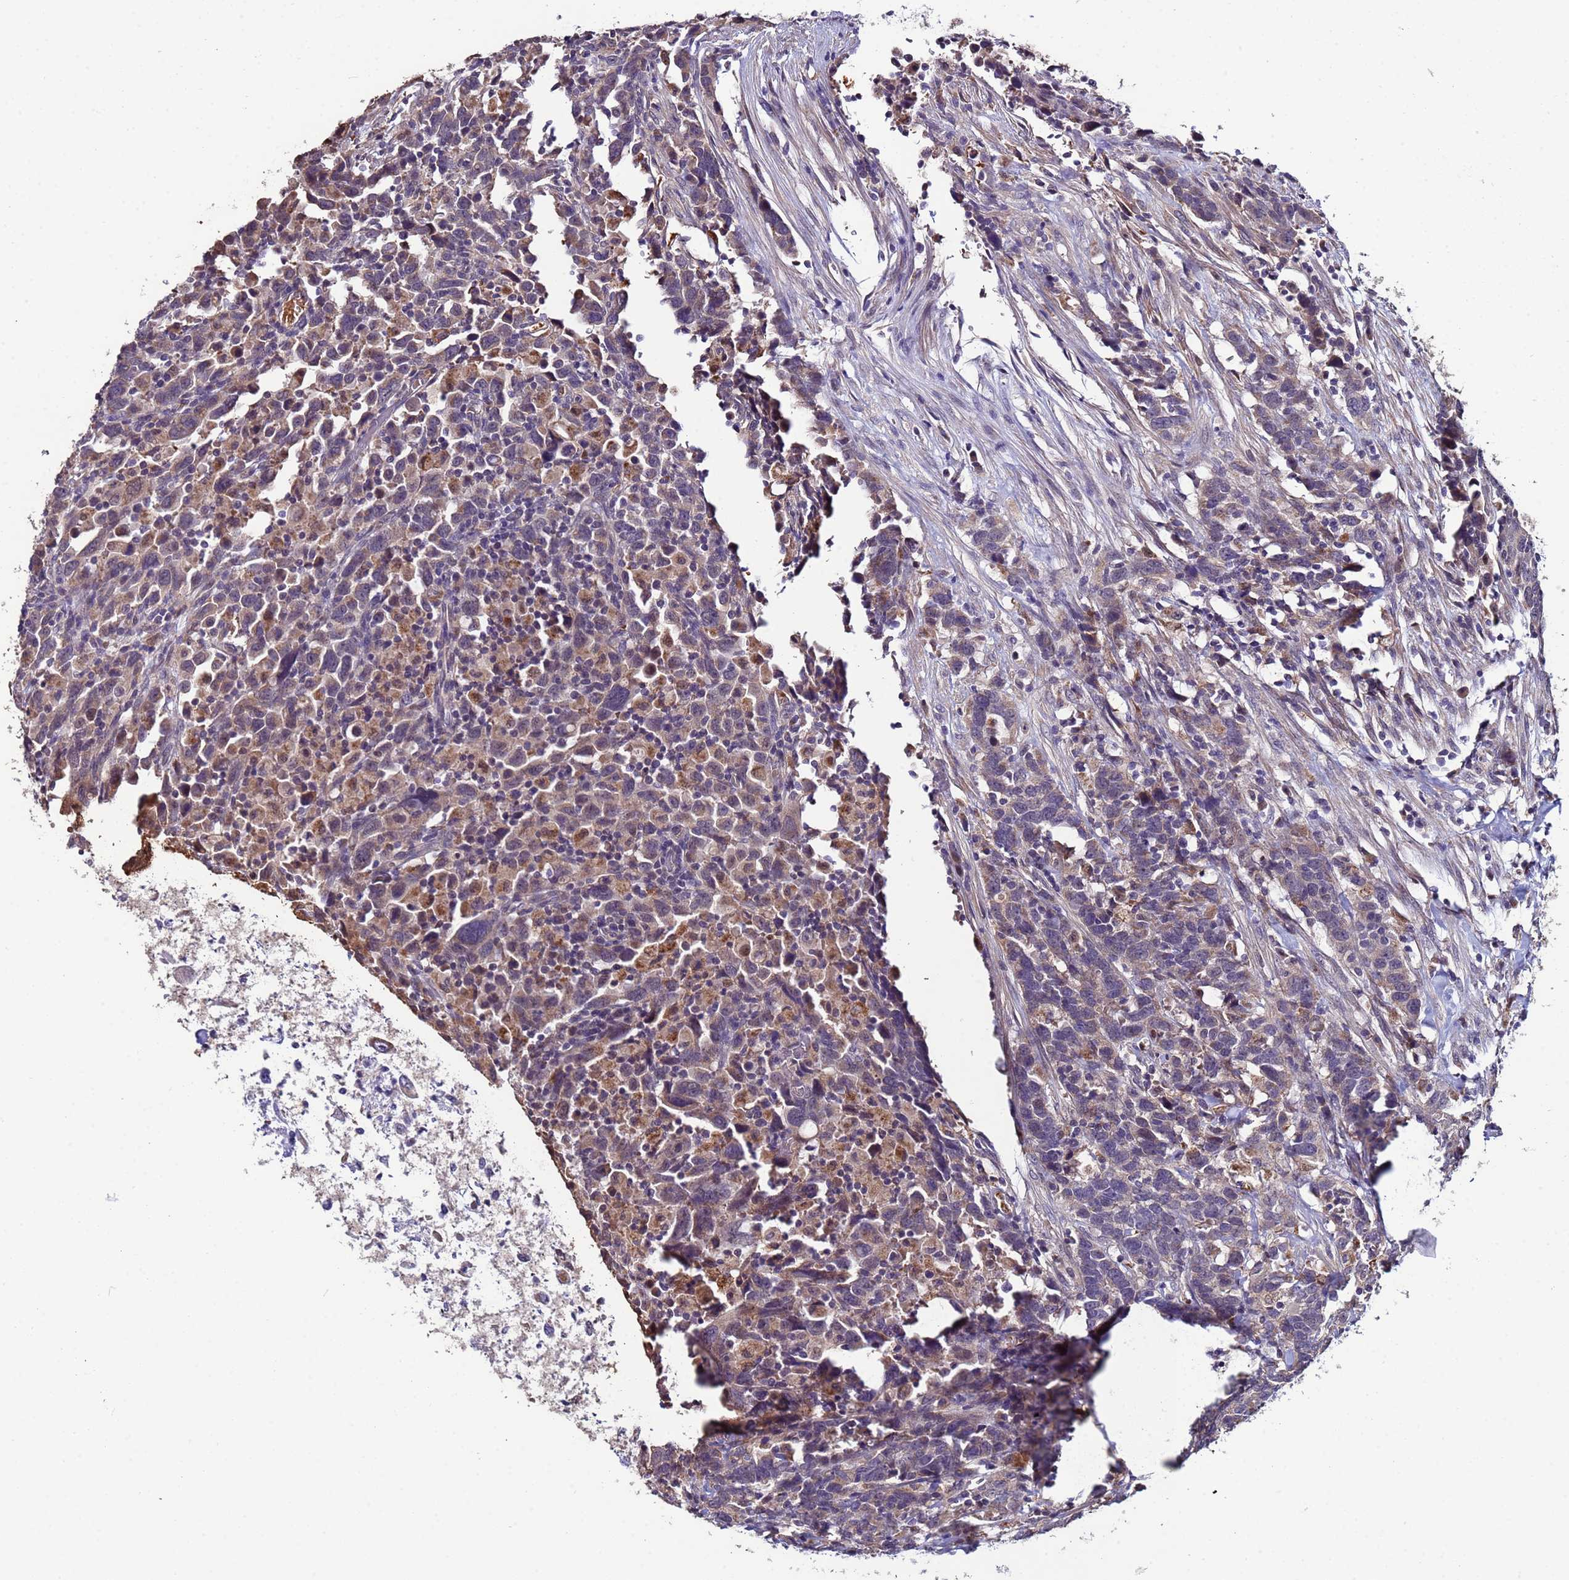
{"staining": {"intensity": "negative", "quantity": "none", "location": "none"}, "tissue": "urothelial cancer", "cell_type": "Tumor cells", "image_type": "cancer", "snomed": [{"axis": "morphology", "description": "Urothelial carcinoma, High grade"}, {"axis": "topography", "description": "Urinary bladder"}], "caption": "IHC micrograph of human urothelial carcinoma (high-grade) stained for a protein (brown), which reveals no staining in tumor cells. (Immunohistochemistry, brightfield microscopy, high magnification).", "gene": "CLHC1", "patient": {"sex": "male", "age": 61}}